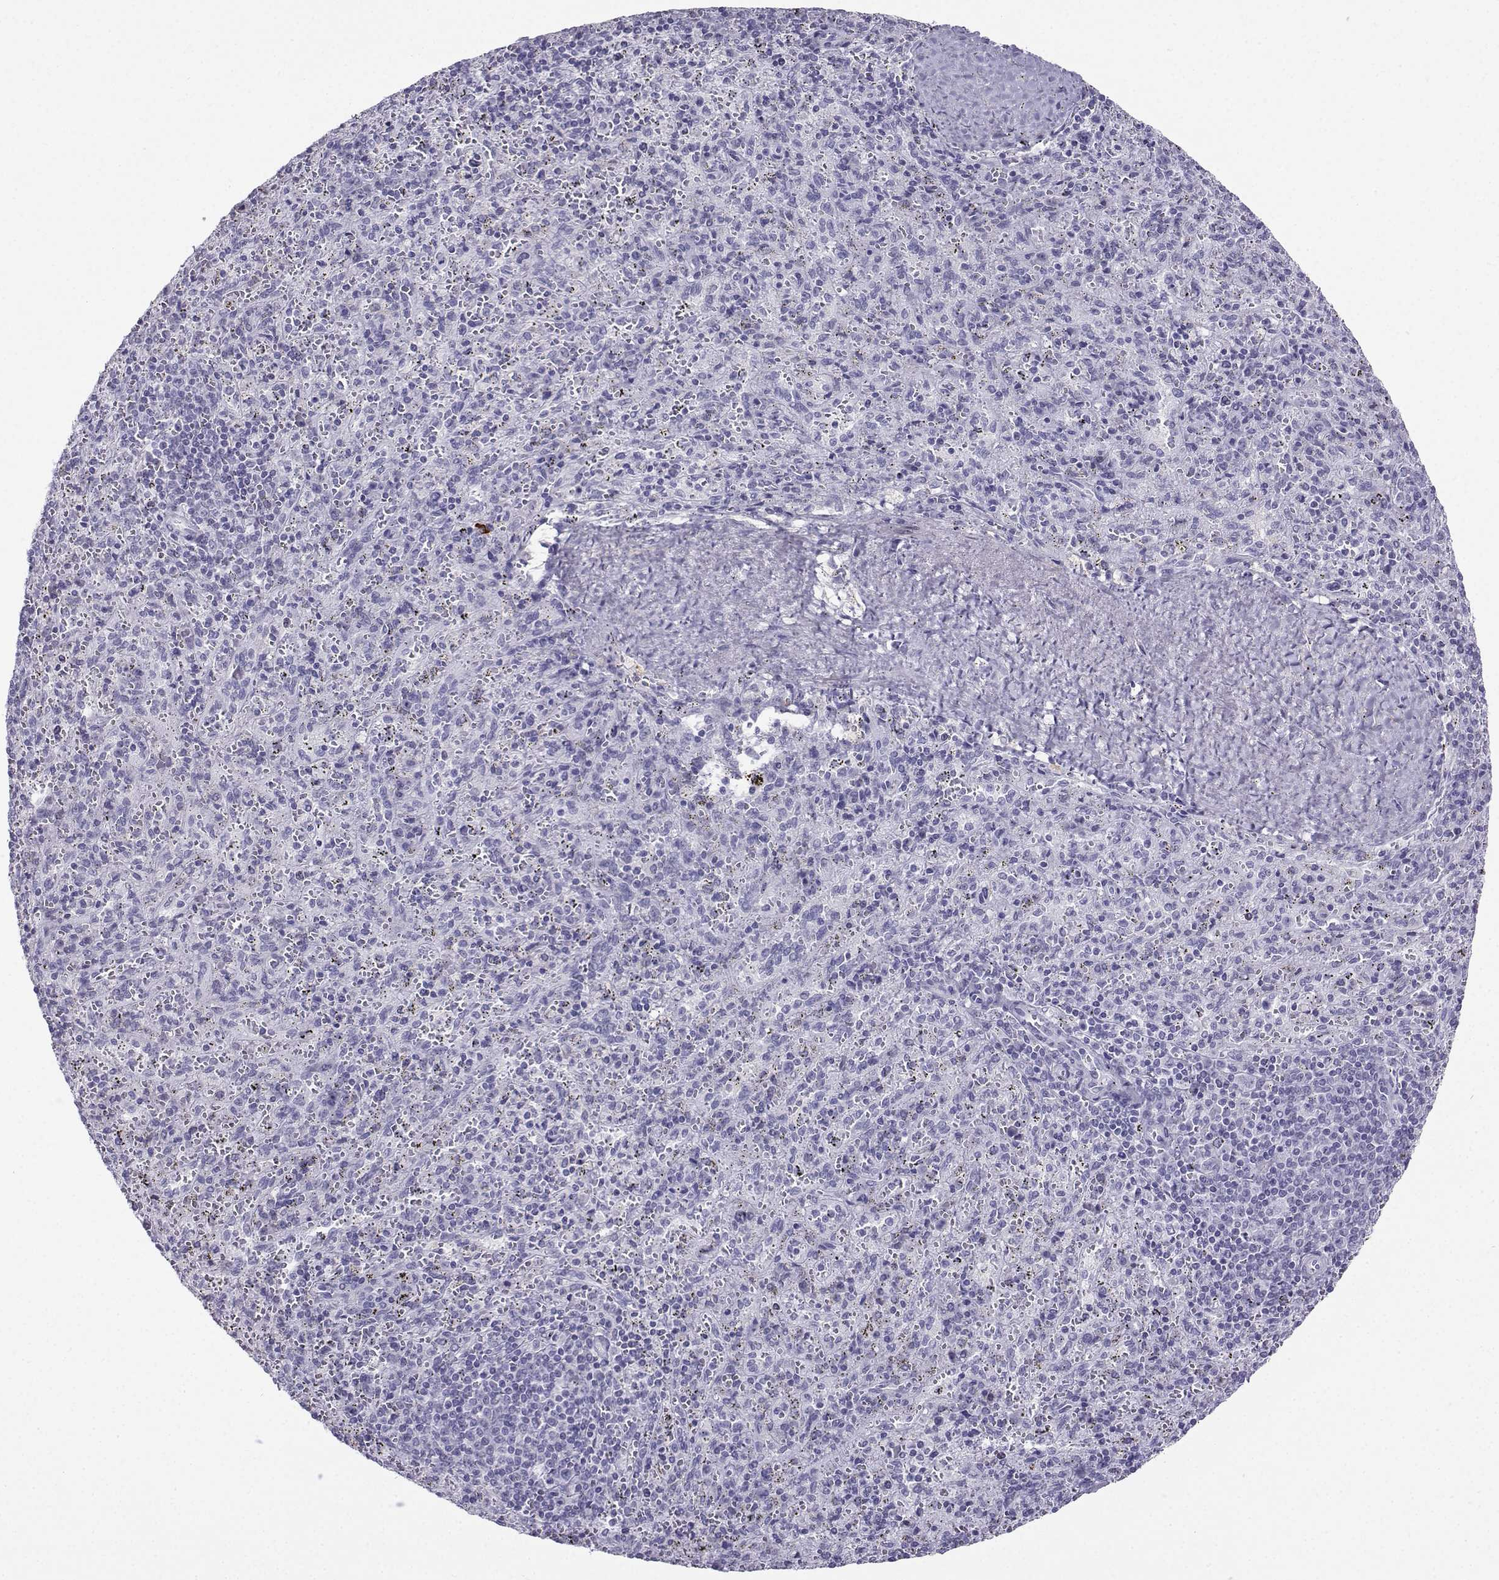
{"staining": {"intensity": "negative", "quantity": "none", "location": "none"}, "tissue": "spleen", "cell_type": "Cells in red pulp", "image_type": "normal", "snomed": [{"axis": "morphology", "description": "Normal tissue, NOS"}, {"axis": "topography", "description": "Spleen"}], "caption": "IHC of normal spleen exhibits no positivity in cells in red pulp. The staining was performed using DAB (3,3'-diaminobenzidine) to visualize the protein expression in brown, while the nuclei were stained in blue with hematoxylin (Magnification: 20x).", "gene": "KIF17", "patient": {"sex": "male", "age": 57}}